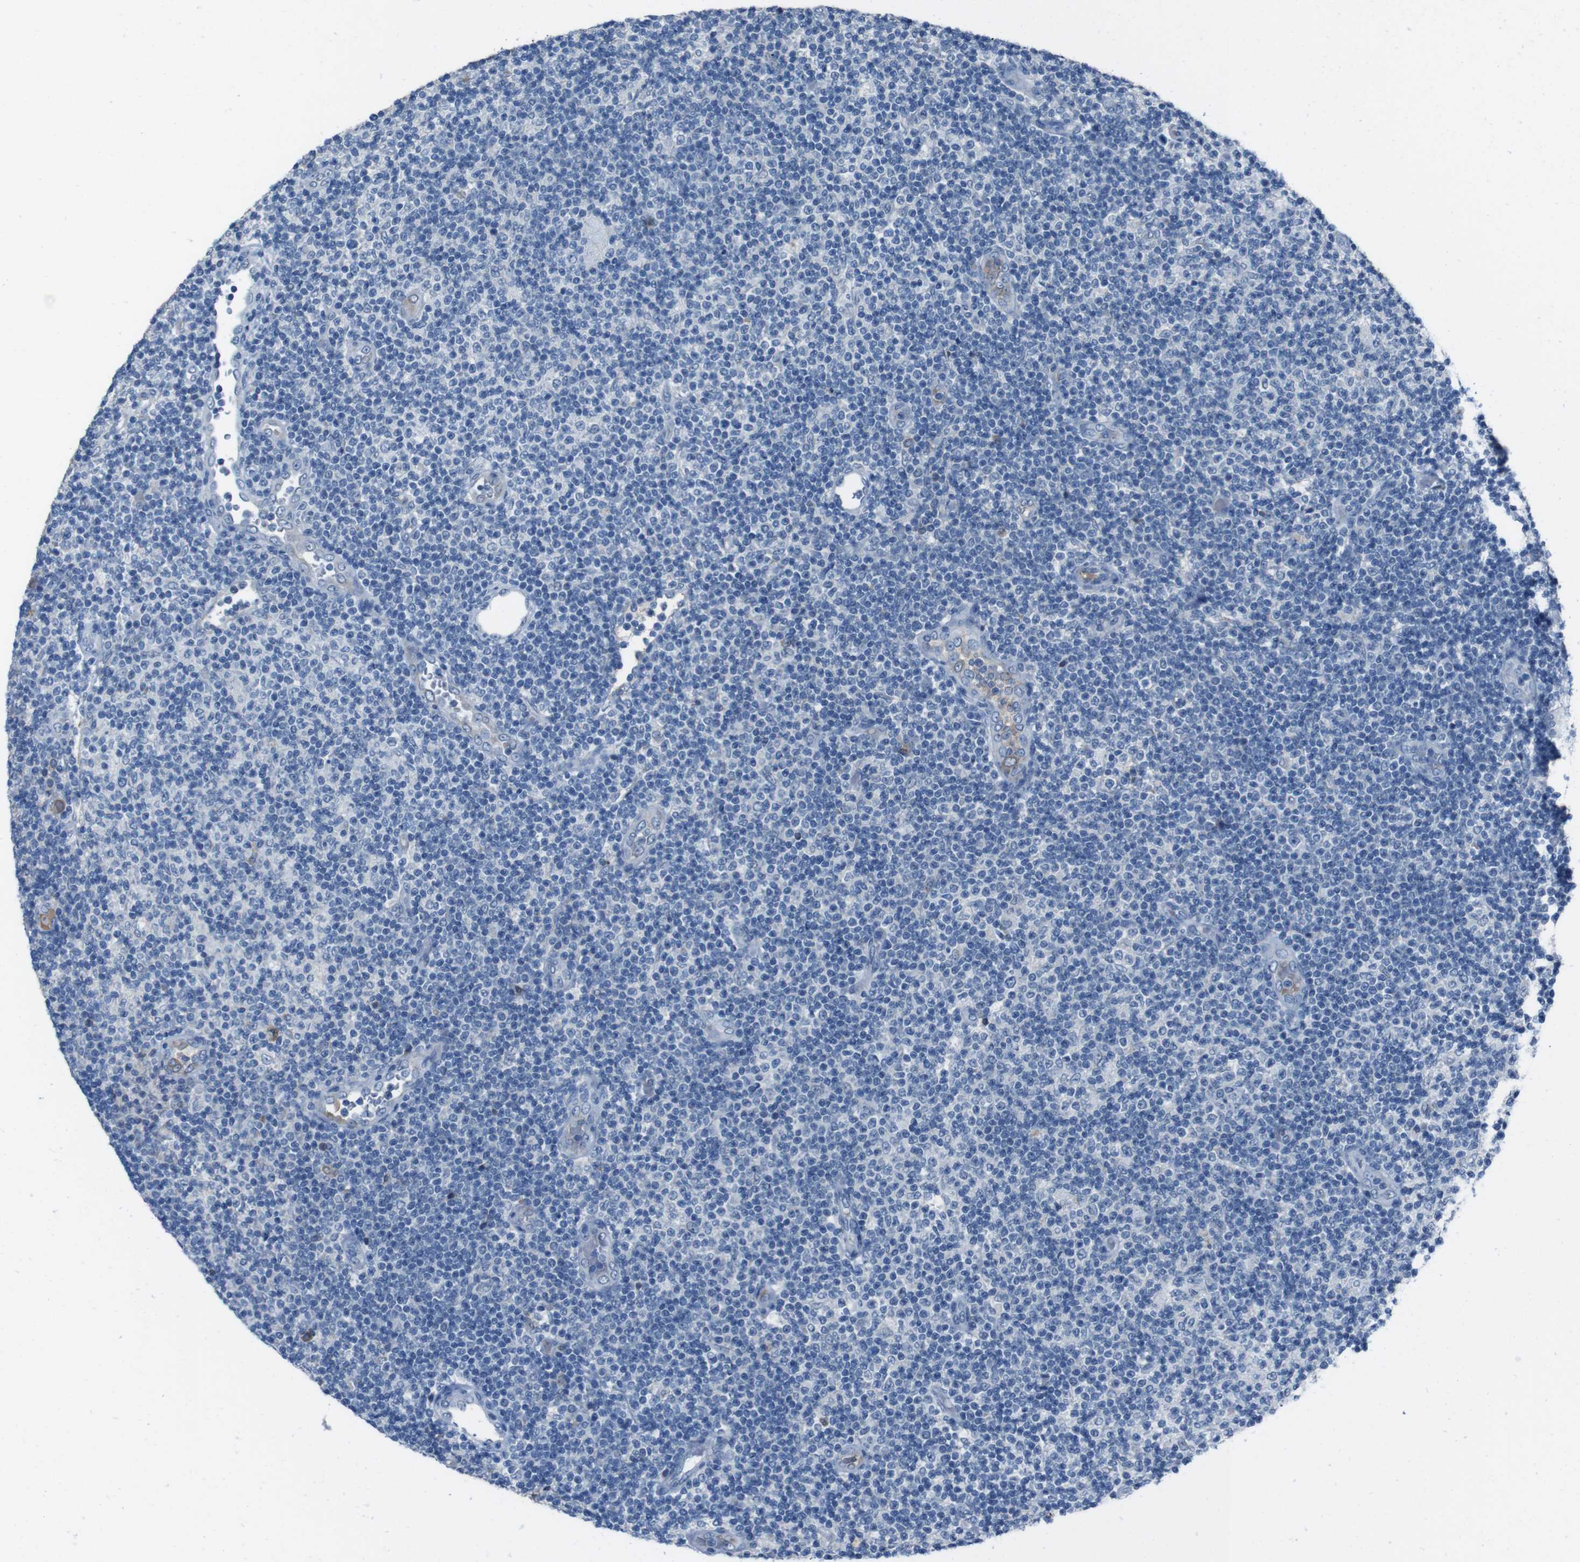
{"staining": {"intensity": "negative", "quantity": "none", "location": "none"}, "tissue": "lymphoma", "cell_type": "Tumor cells", "image_type": "cancer", "snomed": [{"axis": "morphology", "description": "Malignant lymphoma, non-Hodgkin's type, Low grade"}, {"axis": "topography", "description": "Lymph node"}], "caption": "IHC of human low-grade malignant lymphoma, non-Hodgkin's type exhibits no expression in tumor cells.", "gene": "CDHR2", "patient": {"sex": "male", "age": 83}}